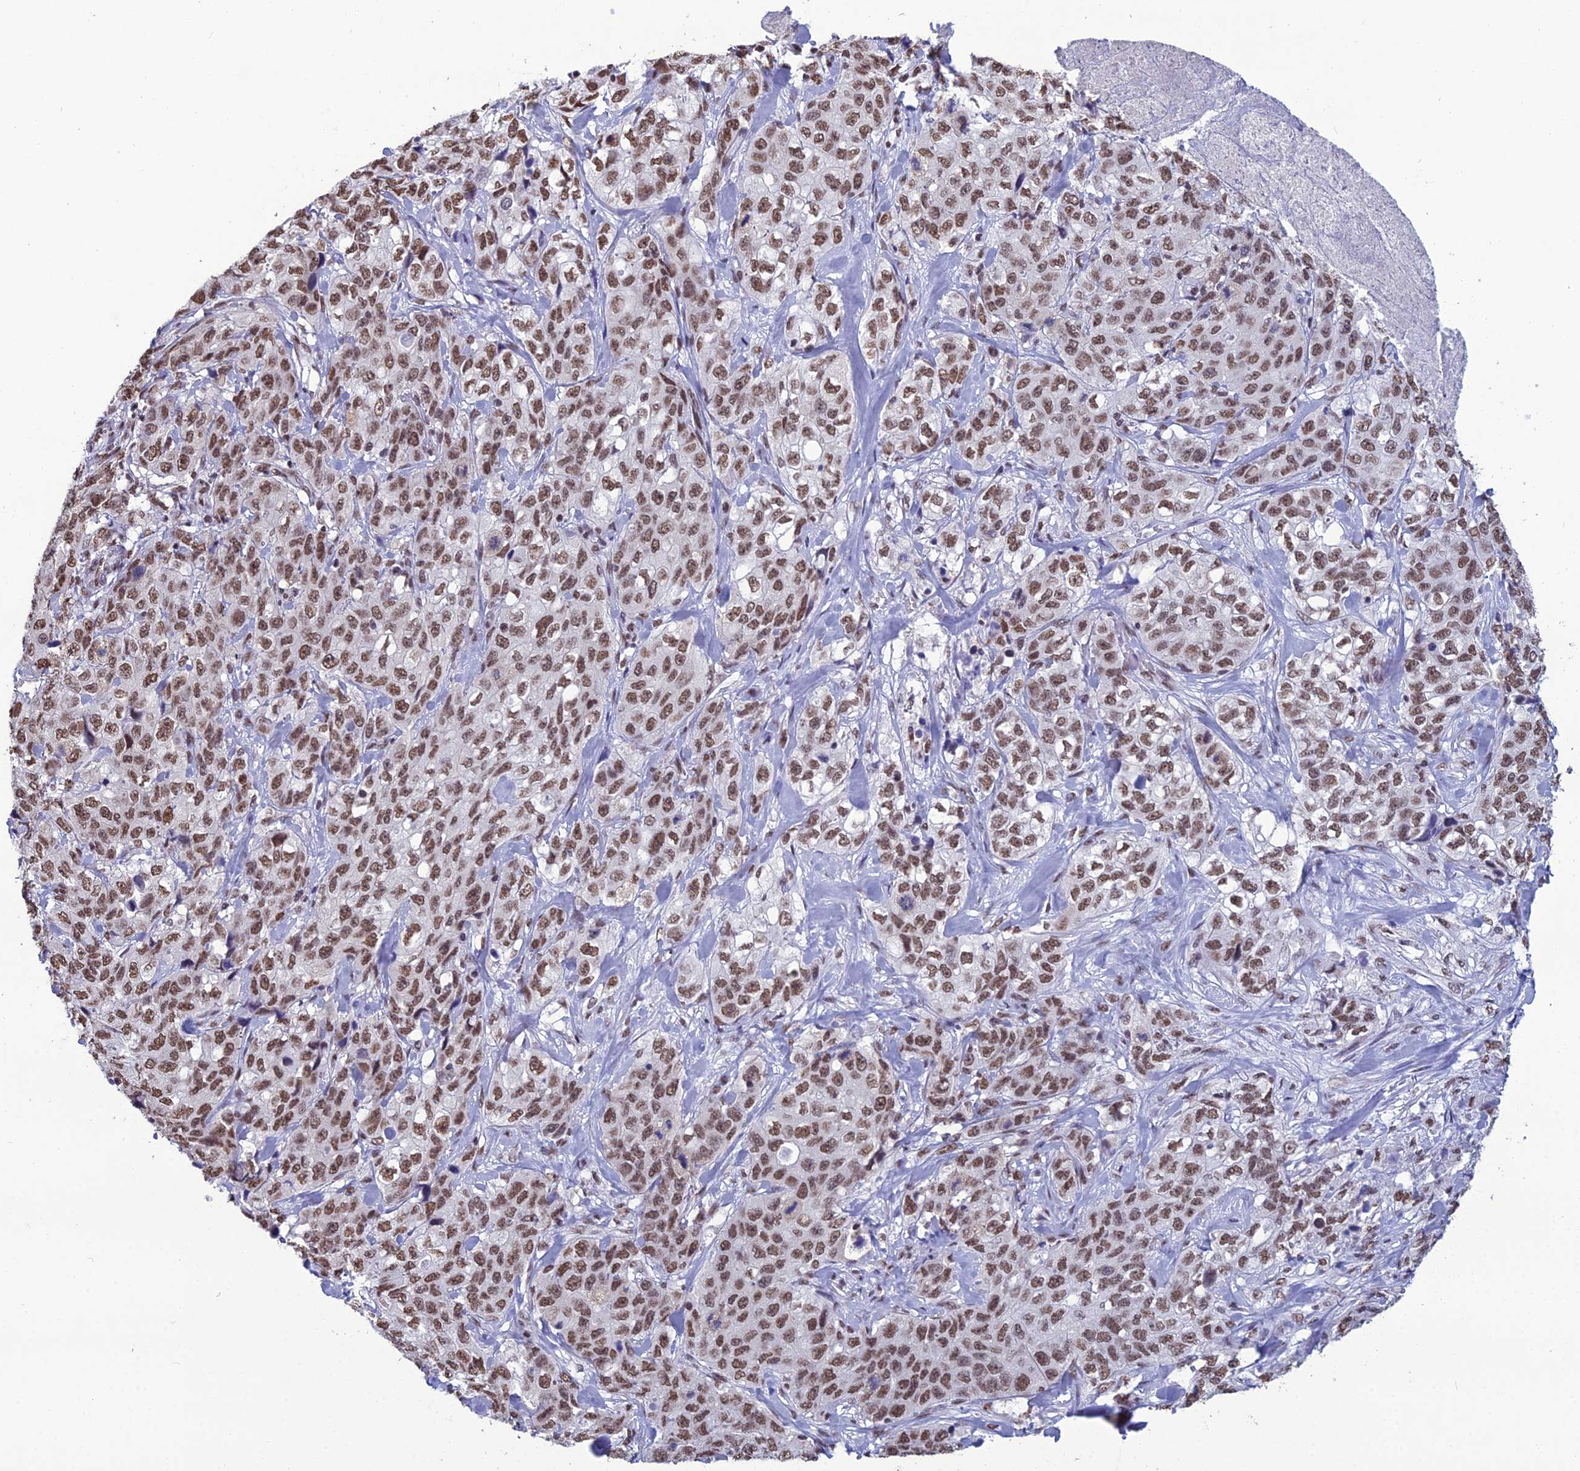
{"staining": {"intensity": "moderate", "quantity": ">75%", "location": "nuclear"}, "tissue": "stomach cancer", "cell_type": "Tumor cells", "image_type": "cancer", "snomed": [{"axis": "morphology", "description": "Adenocarcinoma, NOS"}, {"axis": "topography", "description": "Stomach"}], "caption": "Immunohistochemical staining of stomach cancer (adenocarcinoma) exhibits moderate nuclear protein expression in about >75% of tumor cells.", "gene": "PRAMEF12", "patient": {"sex": "male", "age": 48}}